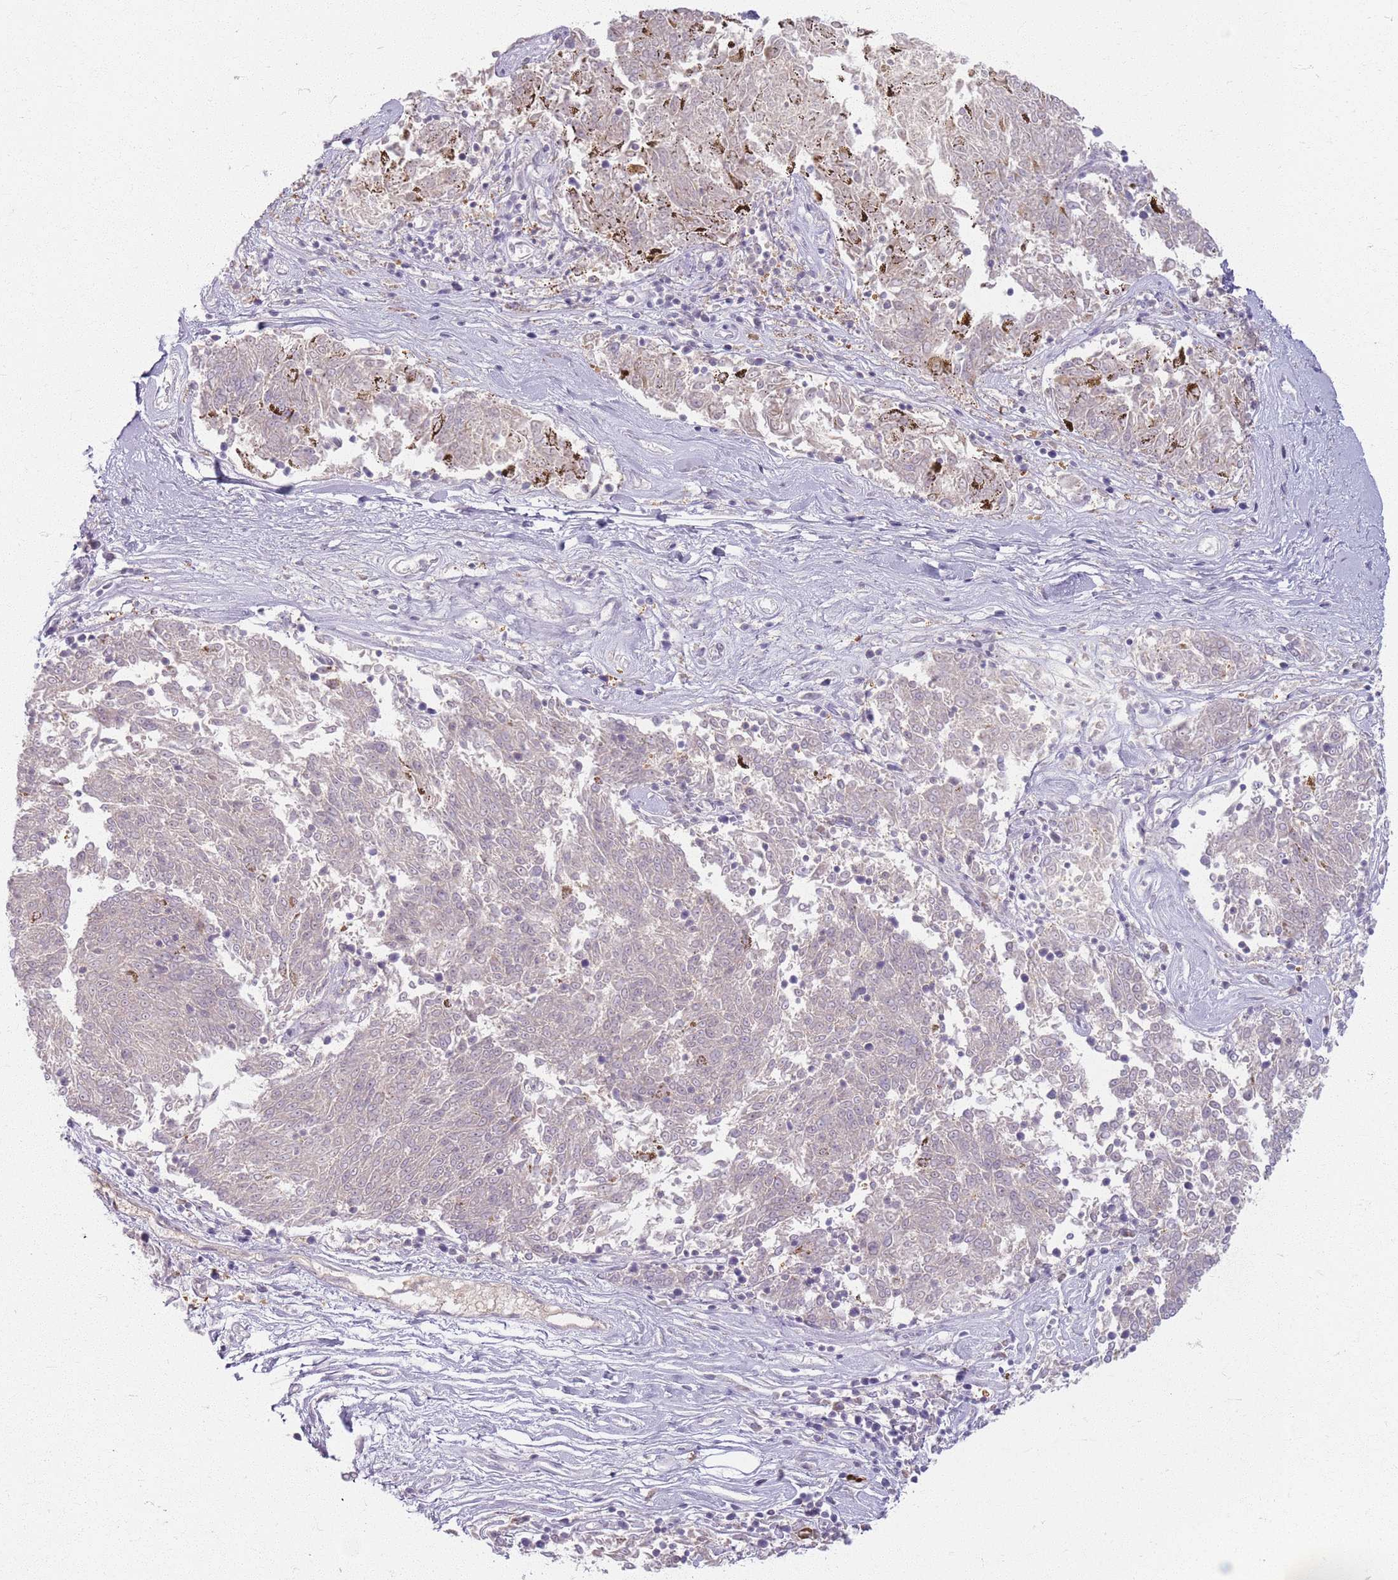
{"staining": {"intensity": "moderate", "quantity": "<25%", "location": "cytoplasmic/membranous"}, "tissue": "melanoma", "cell_type": "Tumor cells", "image_type": "cancer", "snomed": [{"axis": "morphology", "description": "Malignant melanoma, NOS"}, {"axis": "topography", "description": "Skin"}], "caption": "High-power microscopy captured an immunohistochemistry (IHC) photomicrograph of malignant melanoma, revealing moderate cytoplasmic/membranous positivity in about <25% of tumor cells.", "gene": "CRIPT", "patient": {"sex": "female", "age": 72}}